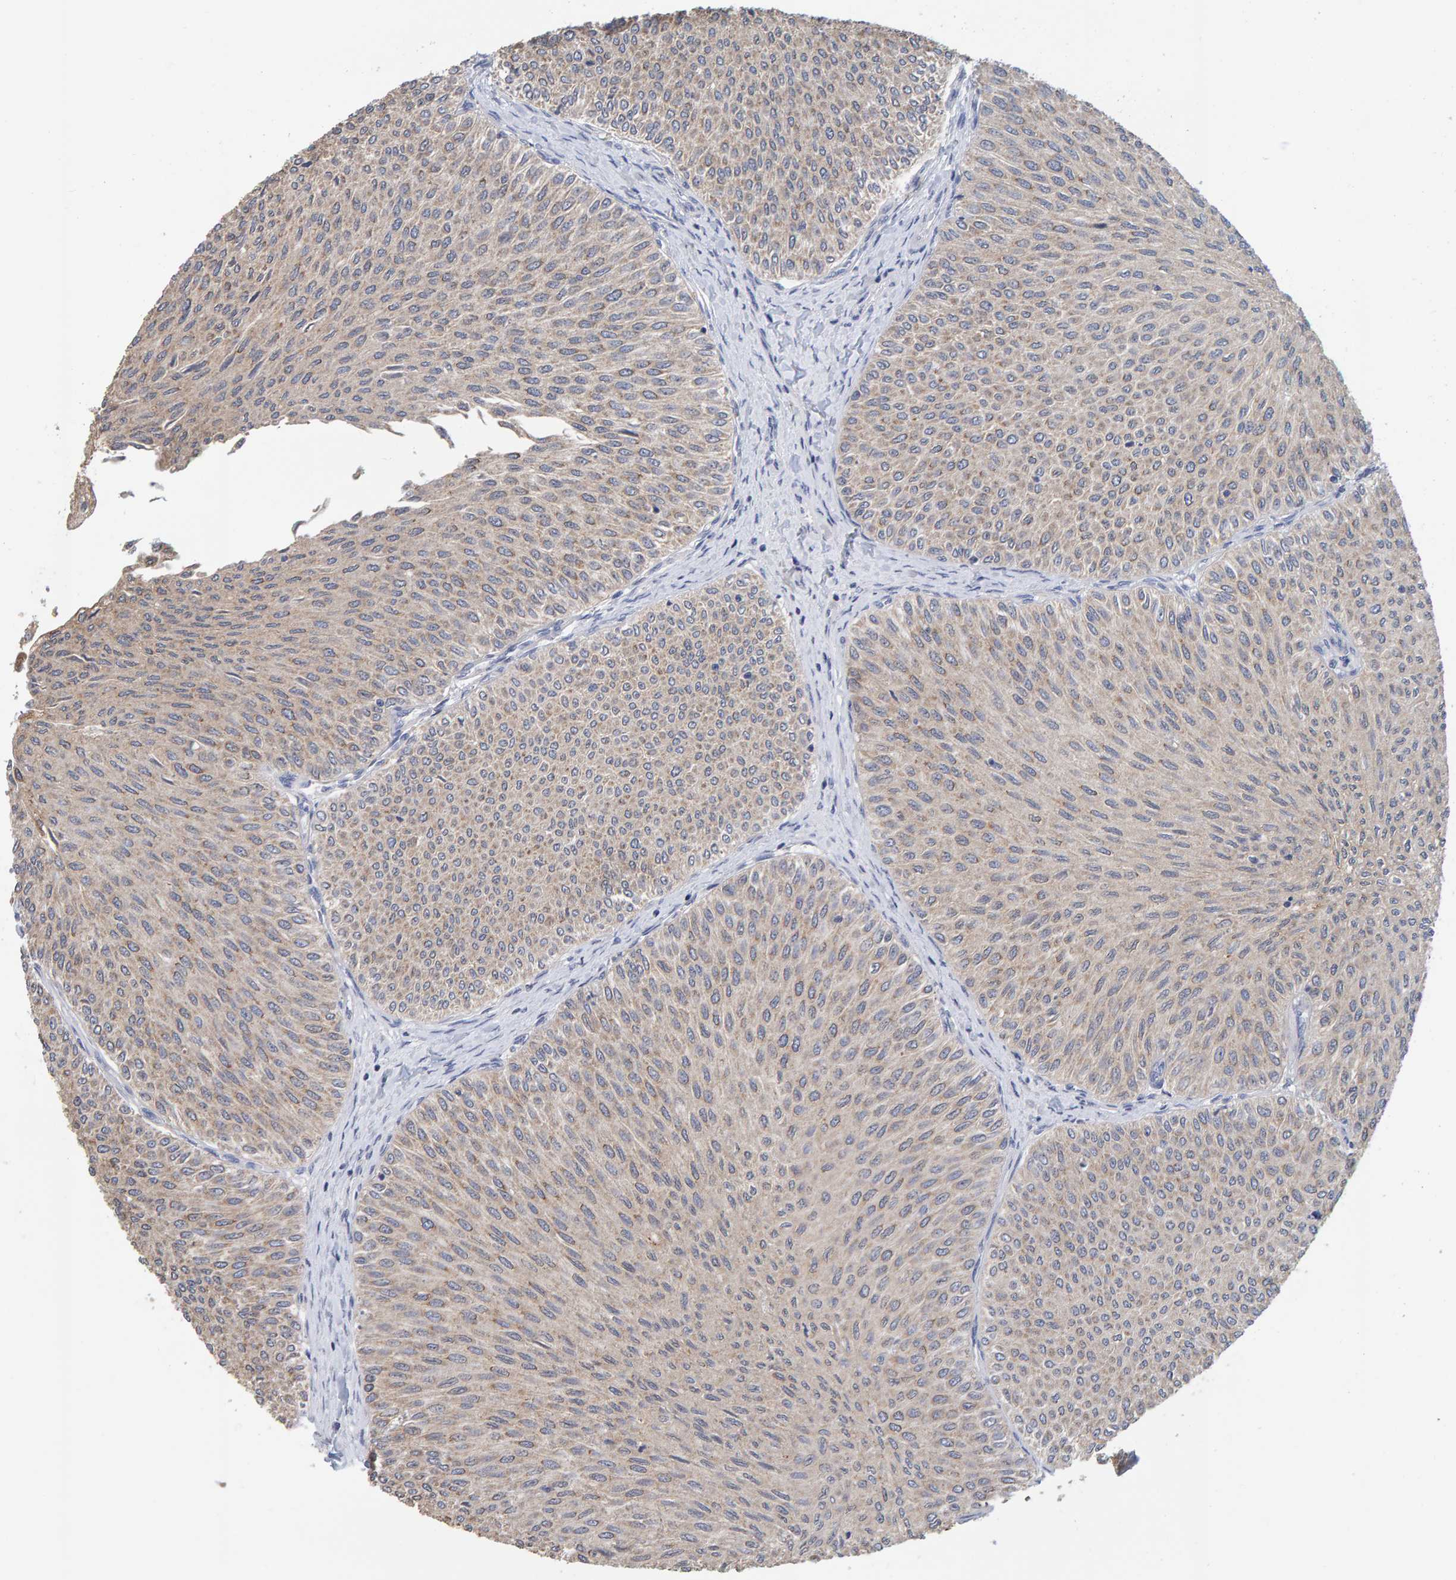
{"staining": {"intensity": "weak", "quantity": ">75%", "location": "cytoplasmic/membranous"}, "tissue": "urothelial cancer", "cell_type": "Tumor cells", "image_type": "cancer", "snomed": [{"axis": "morphology", "description": "Urothelial carcinoma, Low grade"}, {"axis": "topography", "description": "Urinary bladder"}], "caption": "Immunohistochemical staining of human low-grade urothelial carcinoma reveals weak cytoplasmic/membranous protein positivity in about >75% of tumor cells.", "gene": "SGPL1", "patient": {"sex": "male", "age": 78}}